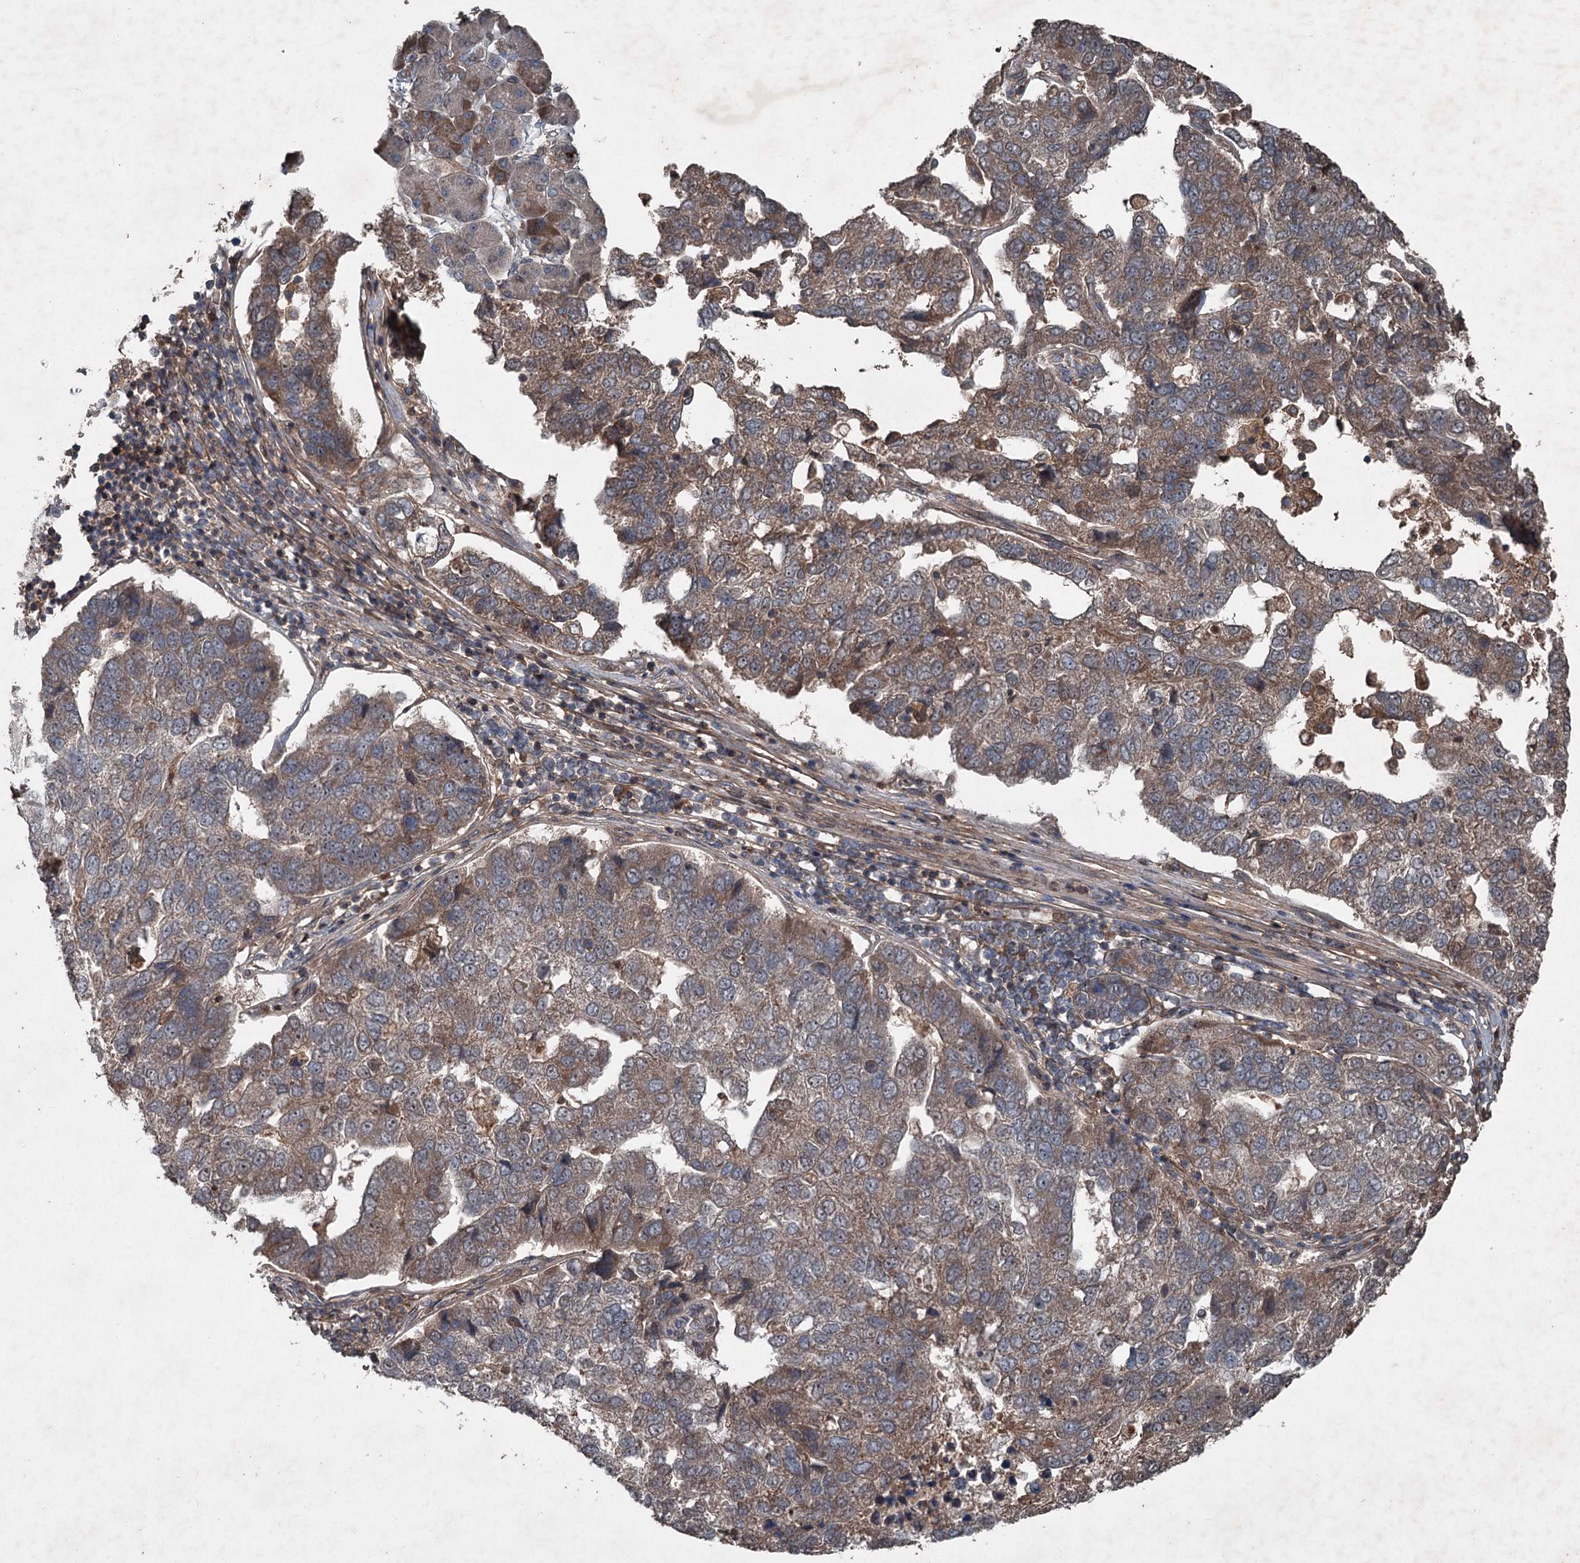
{"staining": {"intensity": "moderate", "quantity": ">75%", "location": "cytoplasmic/membranous"}, "tissue": "pancreatic cancer", "cell_type": "Tumor cells", "image_type": "cancer", "snomed": [{"axis": "morphology", "description": "Adenocarcinoma, NOS"}, {"axis": "topography", "description": "Pancreas"}], "caption": "A photomicrograph showing moderate cytoplasmic/membranous expression in approximately >75% of tumor cells in pancreatic cancer, as visualized by brown immunohistochemical staining.", "gene": "ALAS1", "patient": {"sex": "female", "age": 61}}